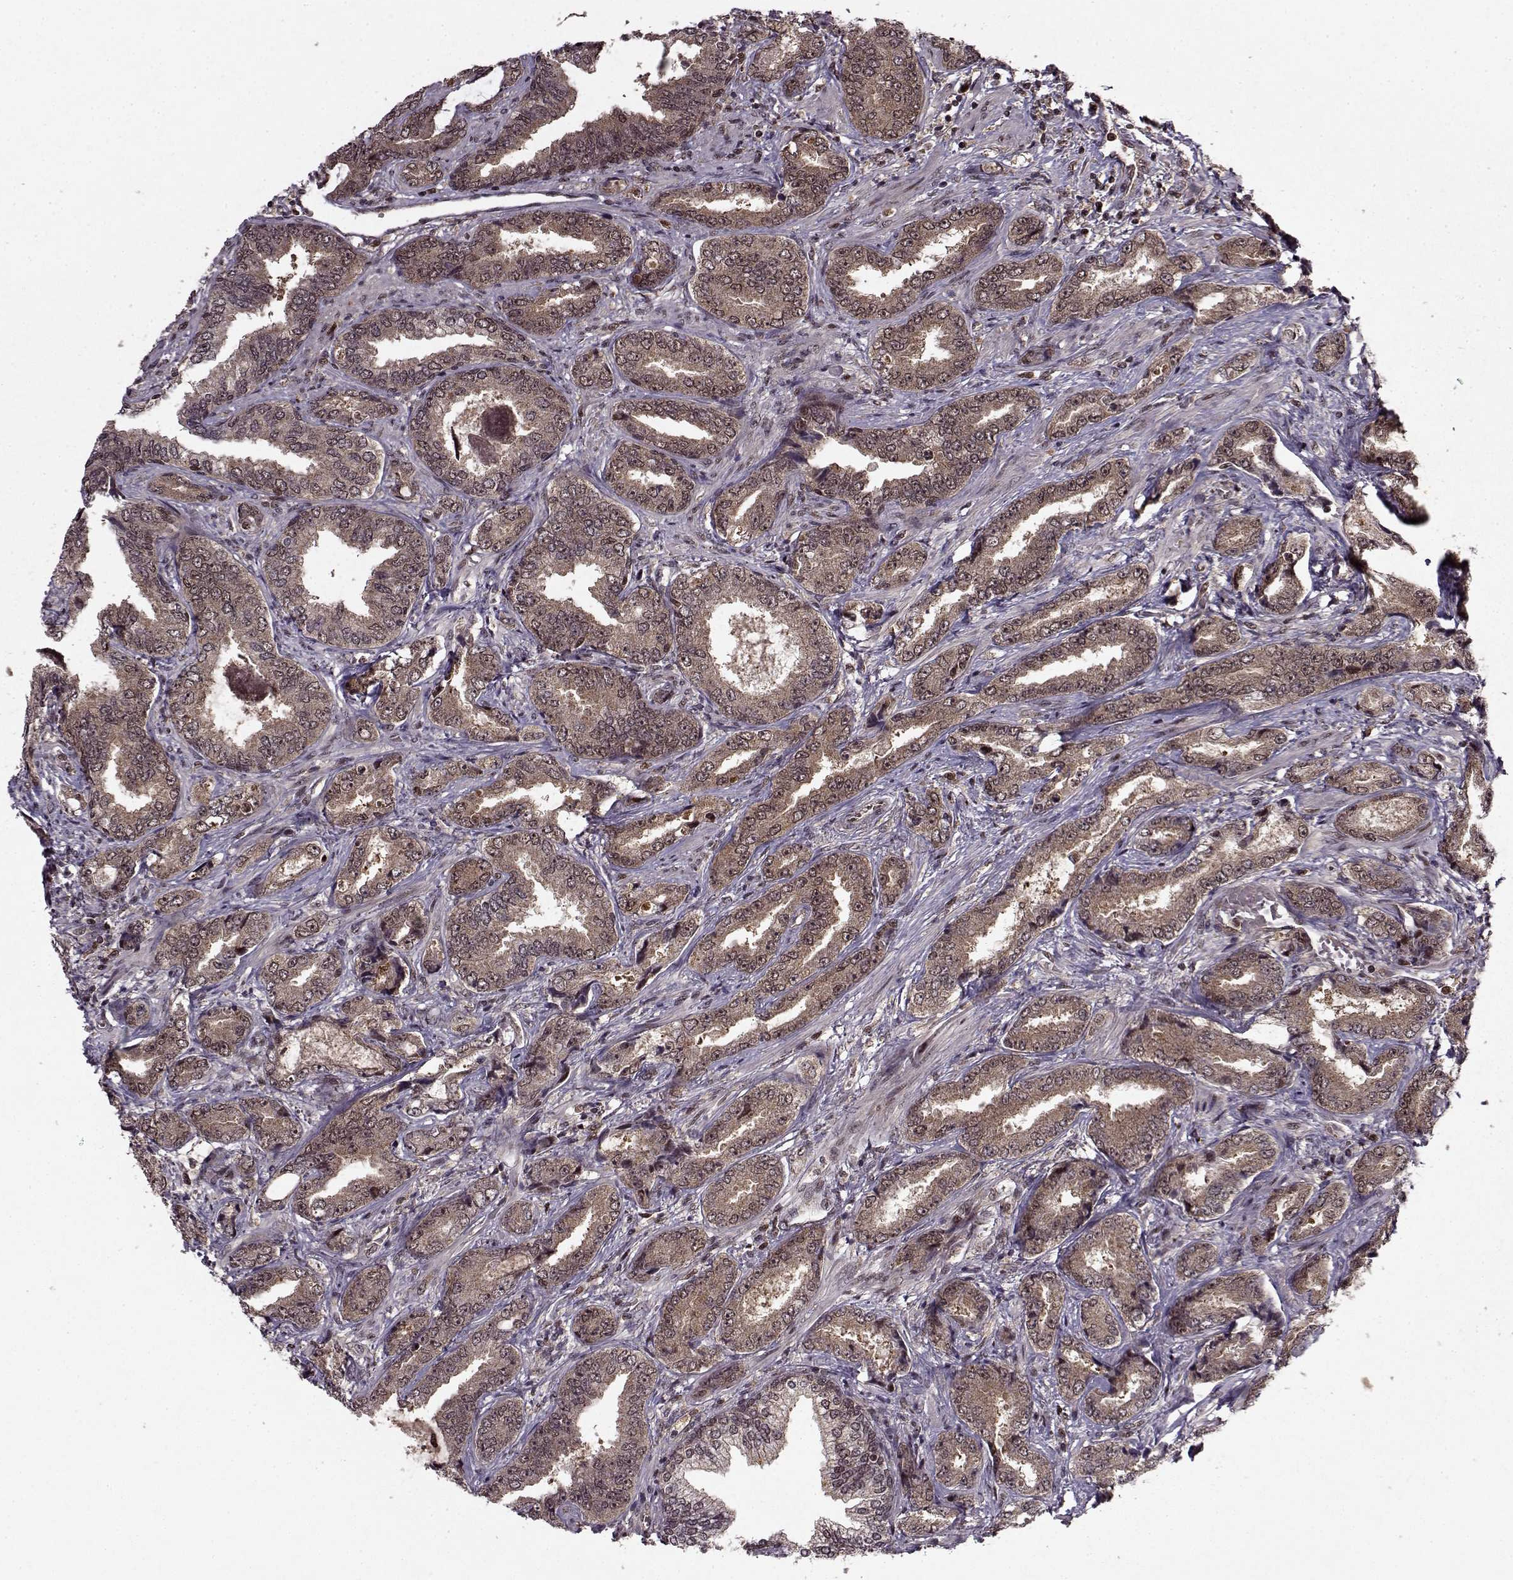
{"staining": {"intensity": "weak", "quantity": ">75%", "location": "cytoplasmic/membranous"}, "tissue": "prostate cancer", "cell_type": "Tumor cells", "image_type": "cancer", "snomed": [{"axis": "morphology", "description": "Adenocarcinoma, Low grade"}, {"axis": "topography", "description": "Prostate"}], "caption": "Prostate cancer (adenocarcinoma (low-grade)) stained for a protein (brown) demonstrates weak cytoplasmic/membranous positive staining in about >75% of tumor cells.", "gene": "PSMA7", "patient": {"sex": "male", "age": 68}}